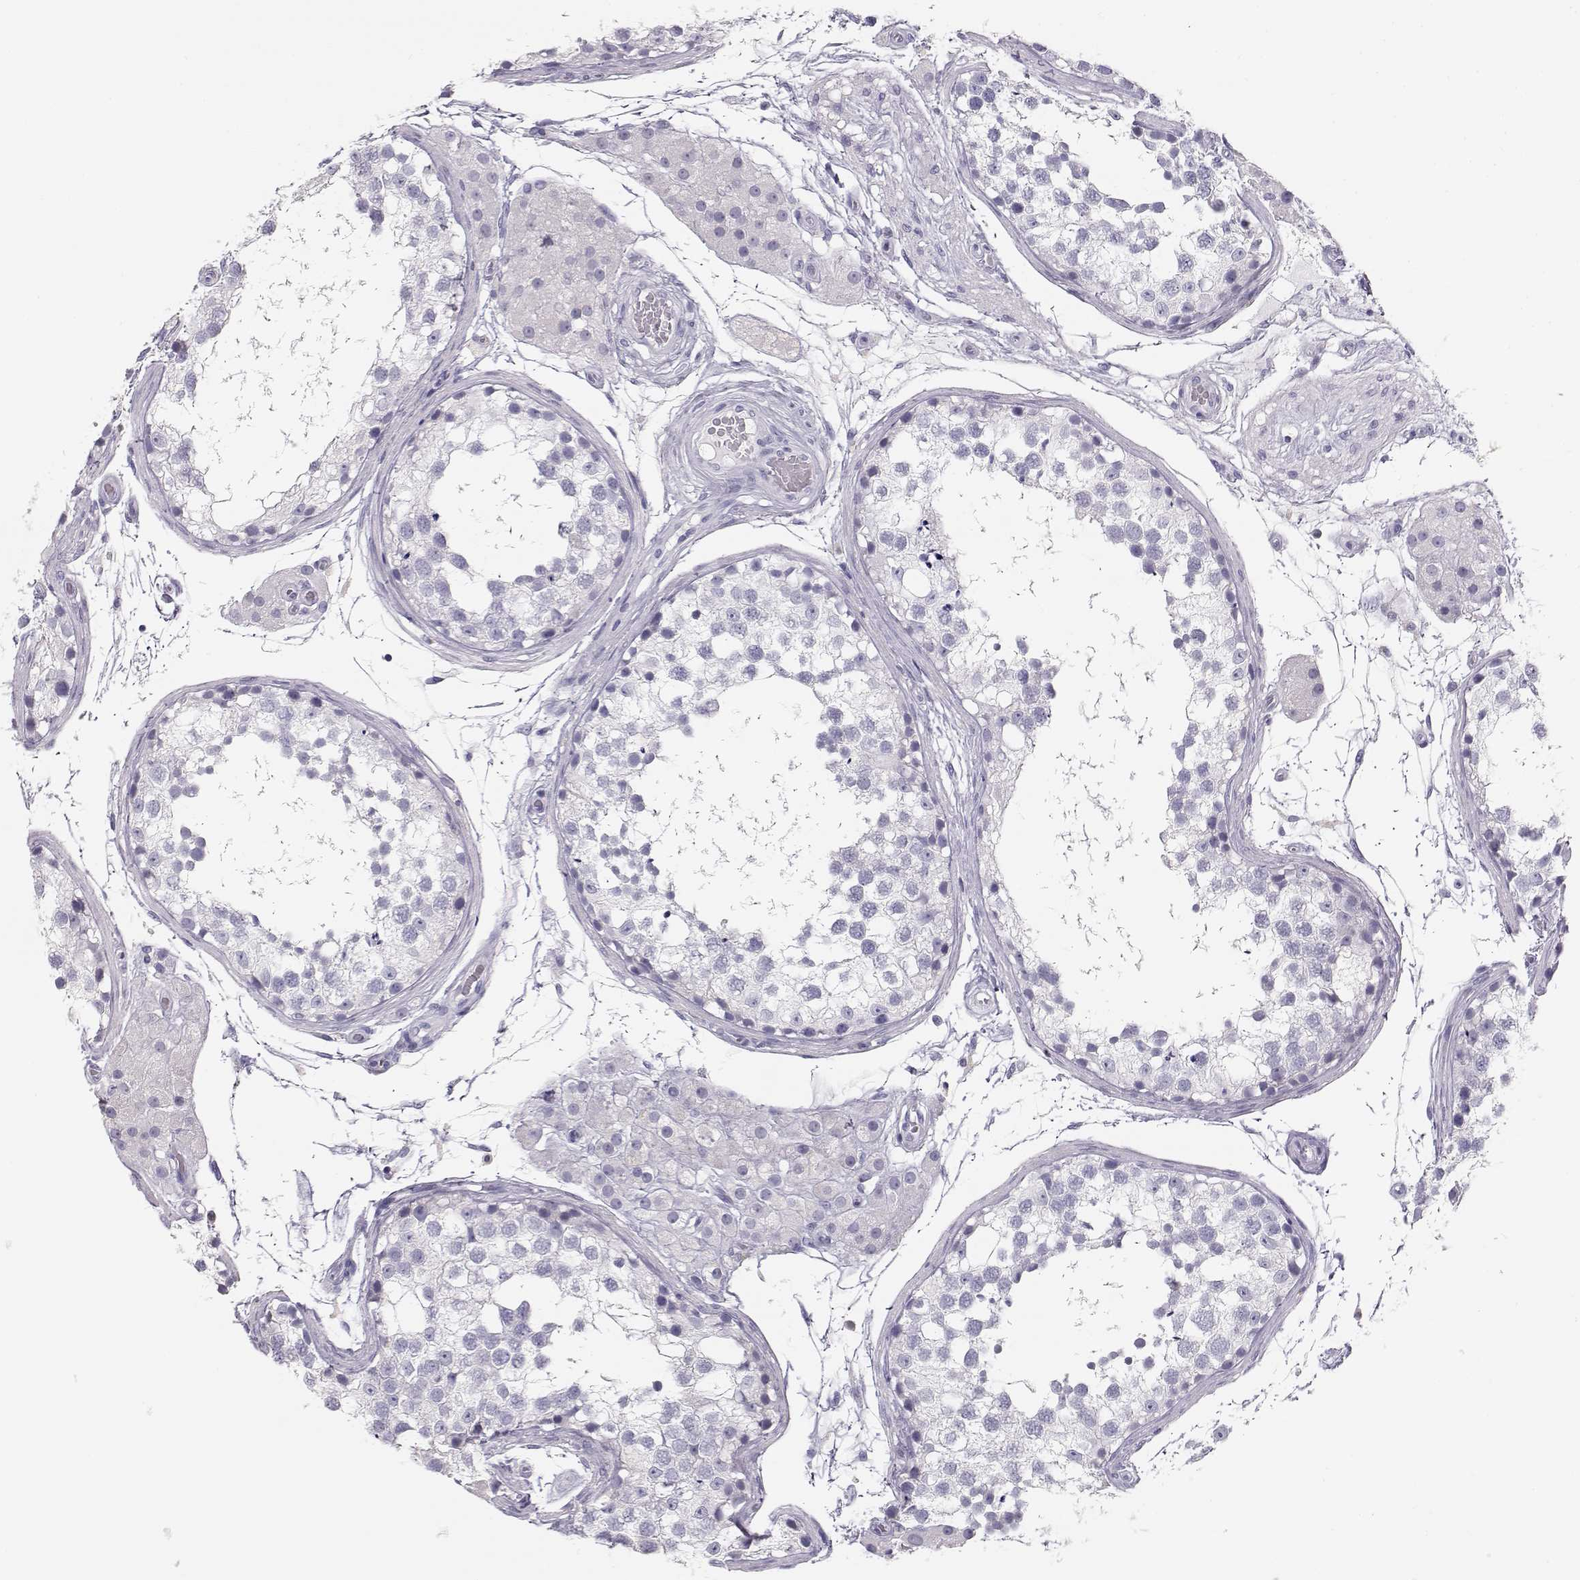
{"staining": {"intensity": "negative", "quantity": "none", "location": "none"}, "tissue": "testis", "cell_type": "Cells in seminiferous ducts", "image_type": "normal", "snomed": [{"axis": "morphology", "description": "Normal tissue, NOS"}, {"axis": "morphology", "description": "Seminoma, NOS"}, {"axis": "topography", "description": "Testis"}], "caption": "IHC micrograph of unremarkable testis: testis stained with DAB shows no significant protein staining in cells in seminiferous ducts. (Immunohistochemistry, brightfield microscopy, high magnification).", "gene": "LEPR", "patient": {"sex": "male", "age": 65}}